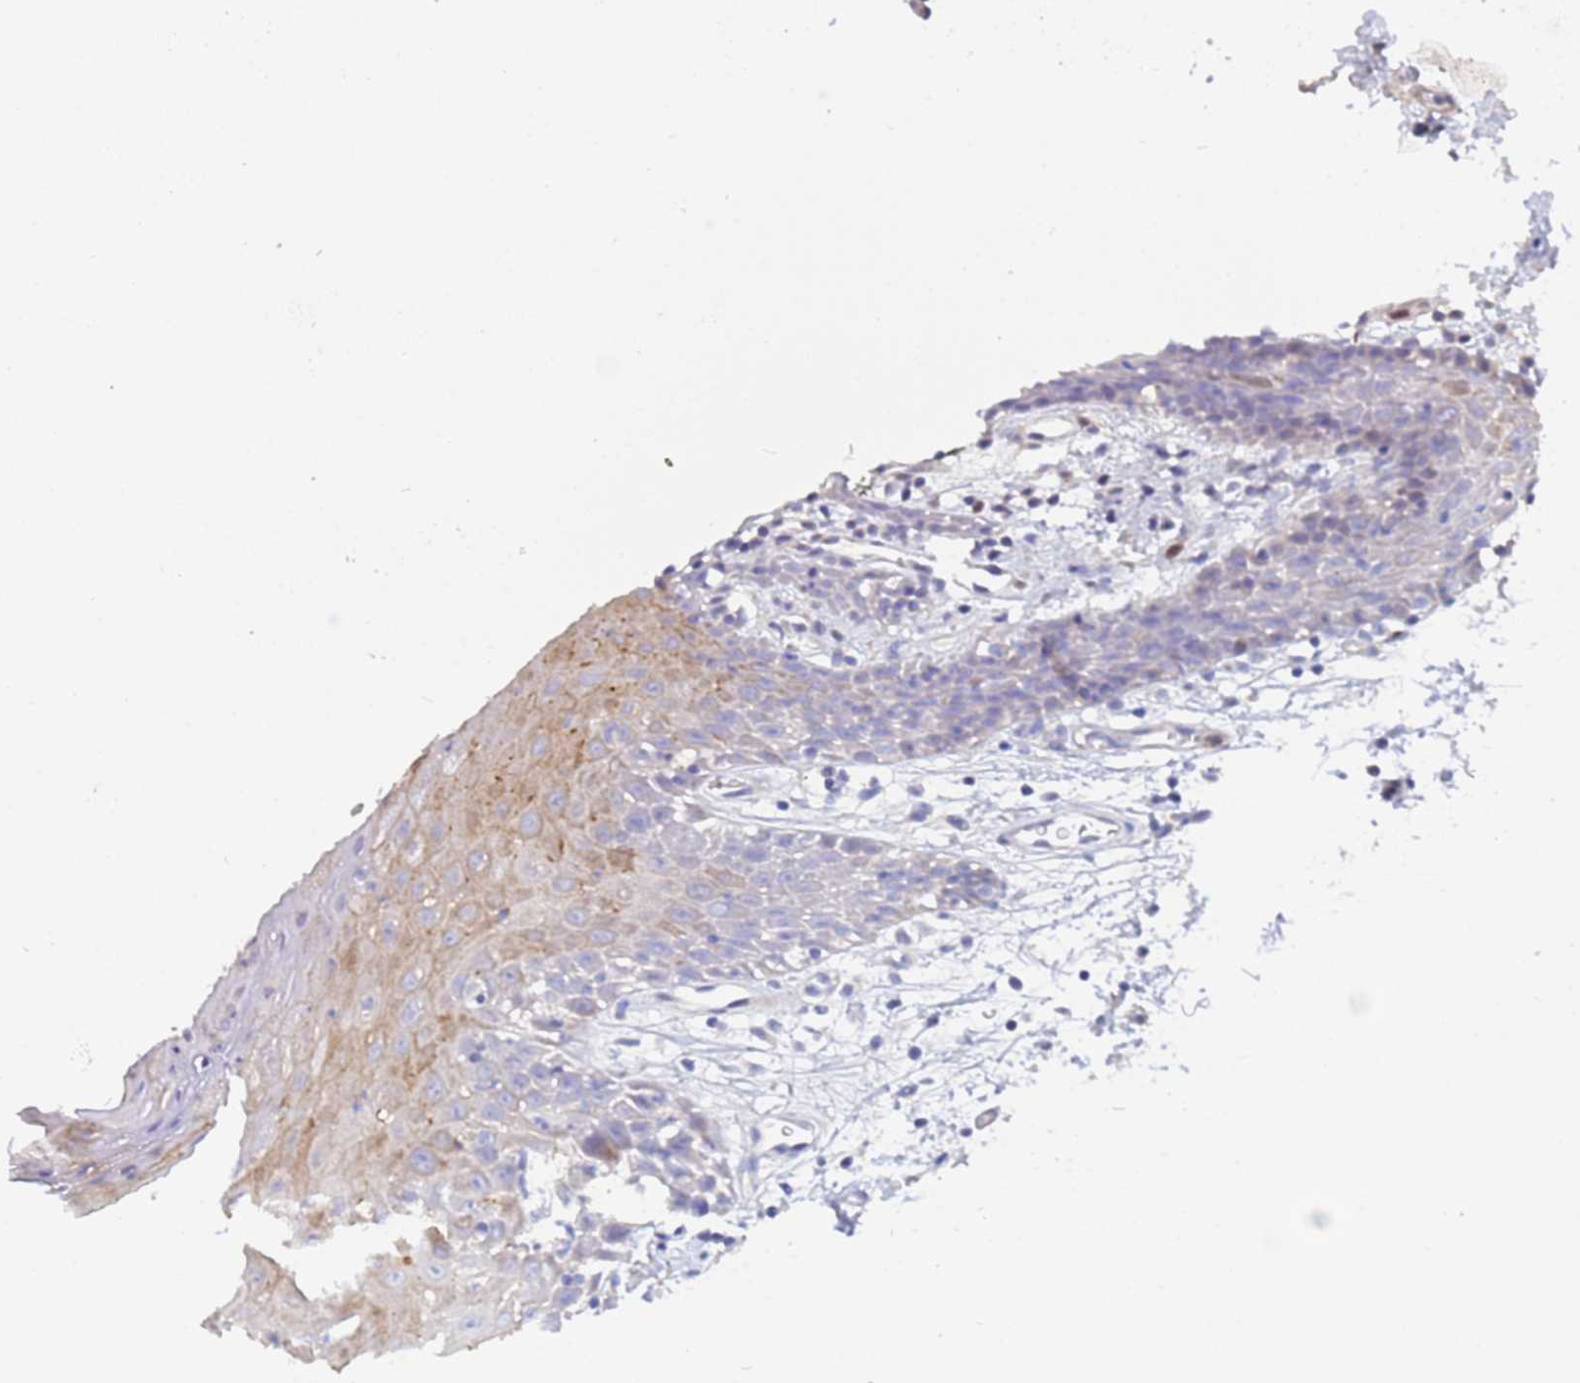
{"staining": {"intensity": "moderate", "quantity": "25%-75%", "location": "cytoplasmic/membranous"}, "tissue": "oral mucosa", "cell_type": "Squamous epithelial cells", "image_type": "normal", "snomed": [{"axis": "morphology", "description": "Normal tissue, NOS"}, {"axis": "topography", "description": "Oral tissue"}, {"axis": "topography", "description": "Tounge, NOS"}], "caption": "This image demonstrates immunohistochemistry staining of benign oral mucosa, with medium moderate cytoplasmic/membranous staining in approximately 25%-75% of squamous epithelial cells.", "gene": "PPP6R1", "patient": {"sex": "female", "age": 59}}